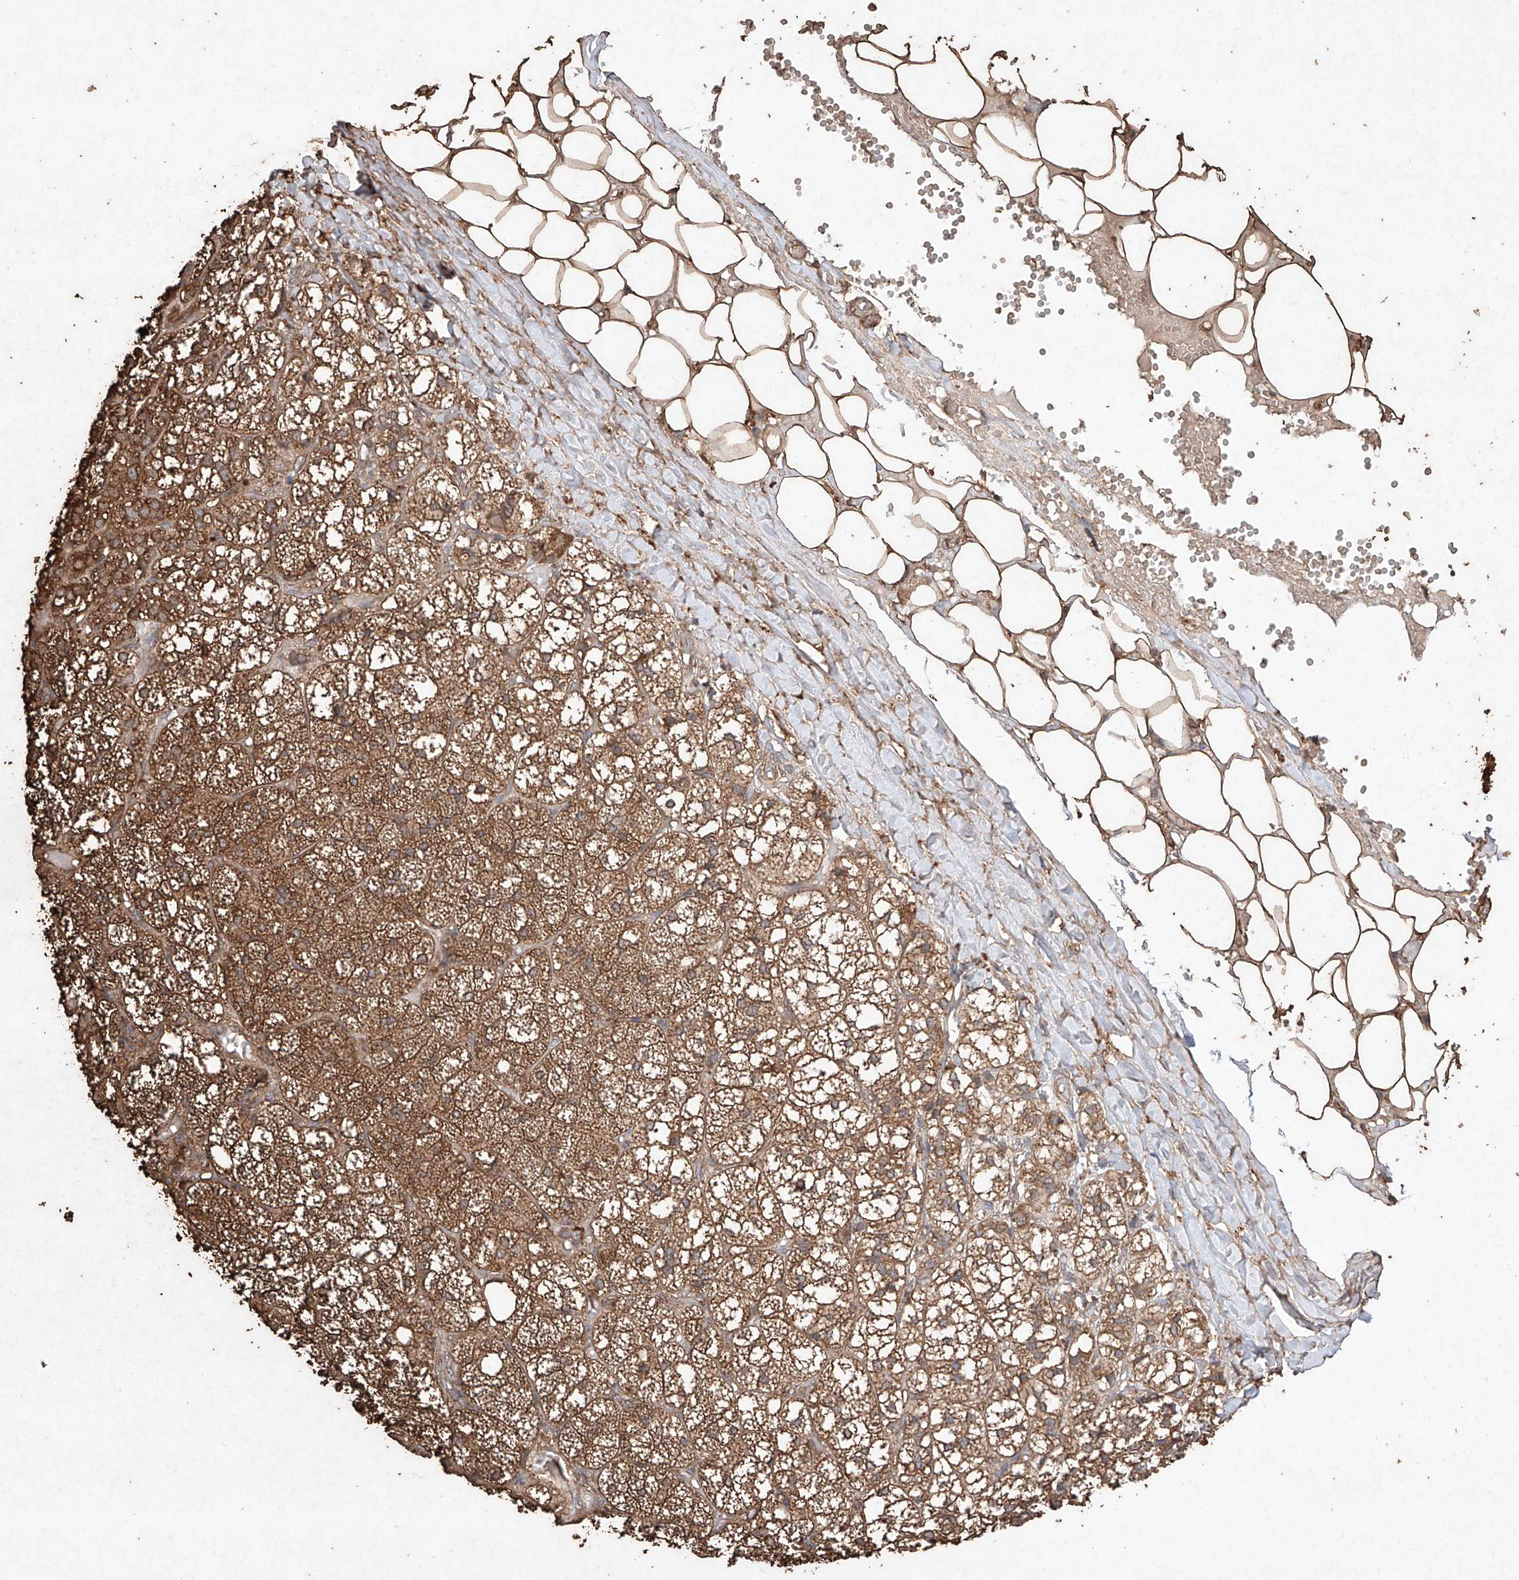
{"staining": {"intensity": "strong", "quantity": ">75%", "location": "cytoplasmic/membranous"}, "tissue": "adrenal gland", "cell_type": "Glandular cells", "image_type": "normal", "snomed": [{"axis": "morphology", "description": "Normal tissue, NOS"}, {"axis": "topography", "description": "Adrenal gland"}], "caption": "Adrenal gland stained with DAB immunohistochemistry displays high levels of strong cytoplasmic/membranous positivity in approximately >75% of glandular cells.", "gene": "M6PR", "patient": {"sex": "female", "age": 61}}